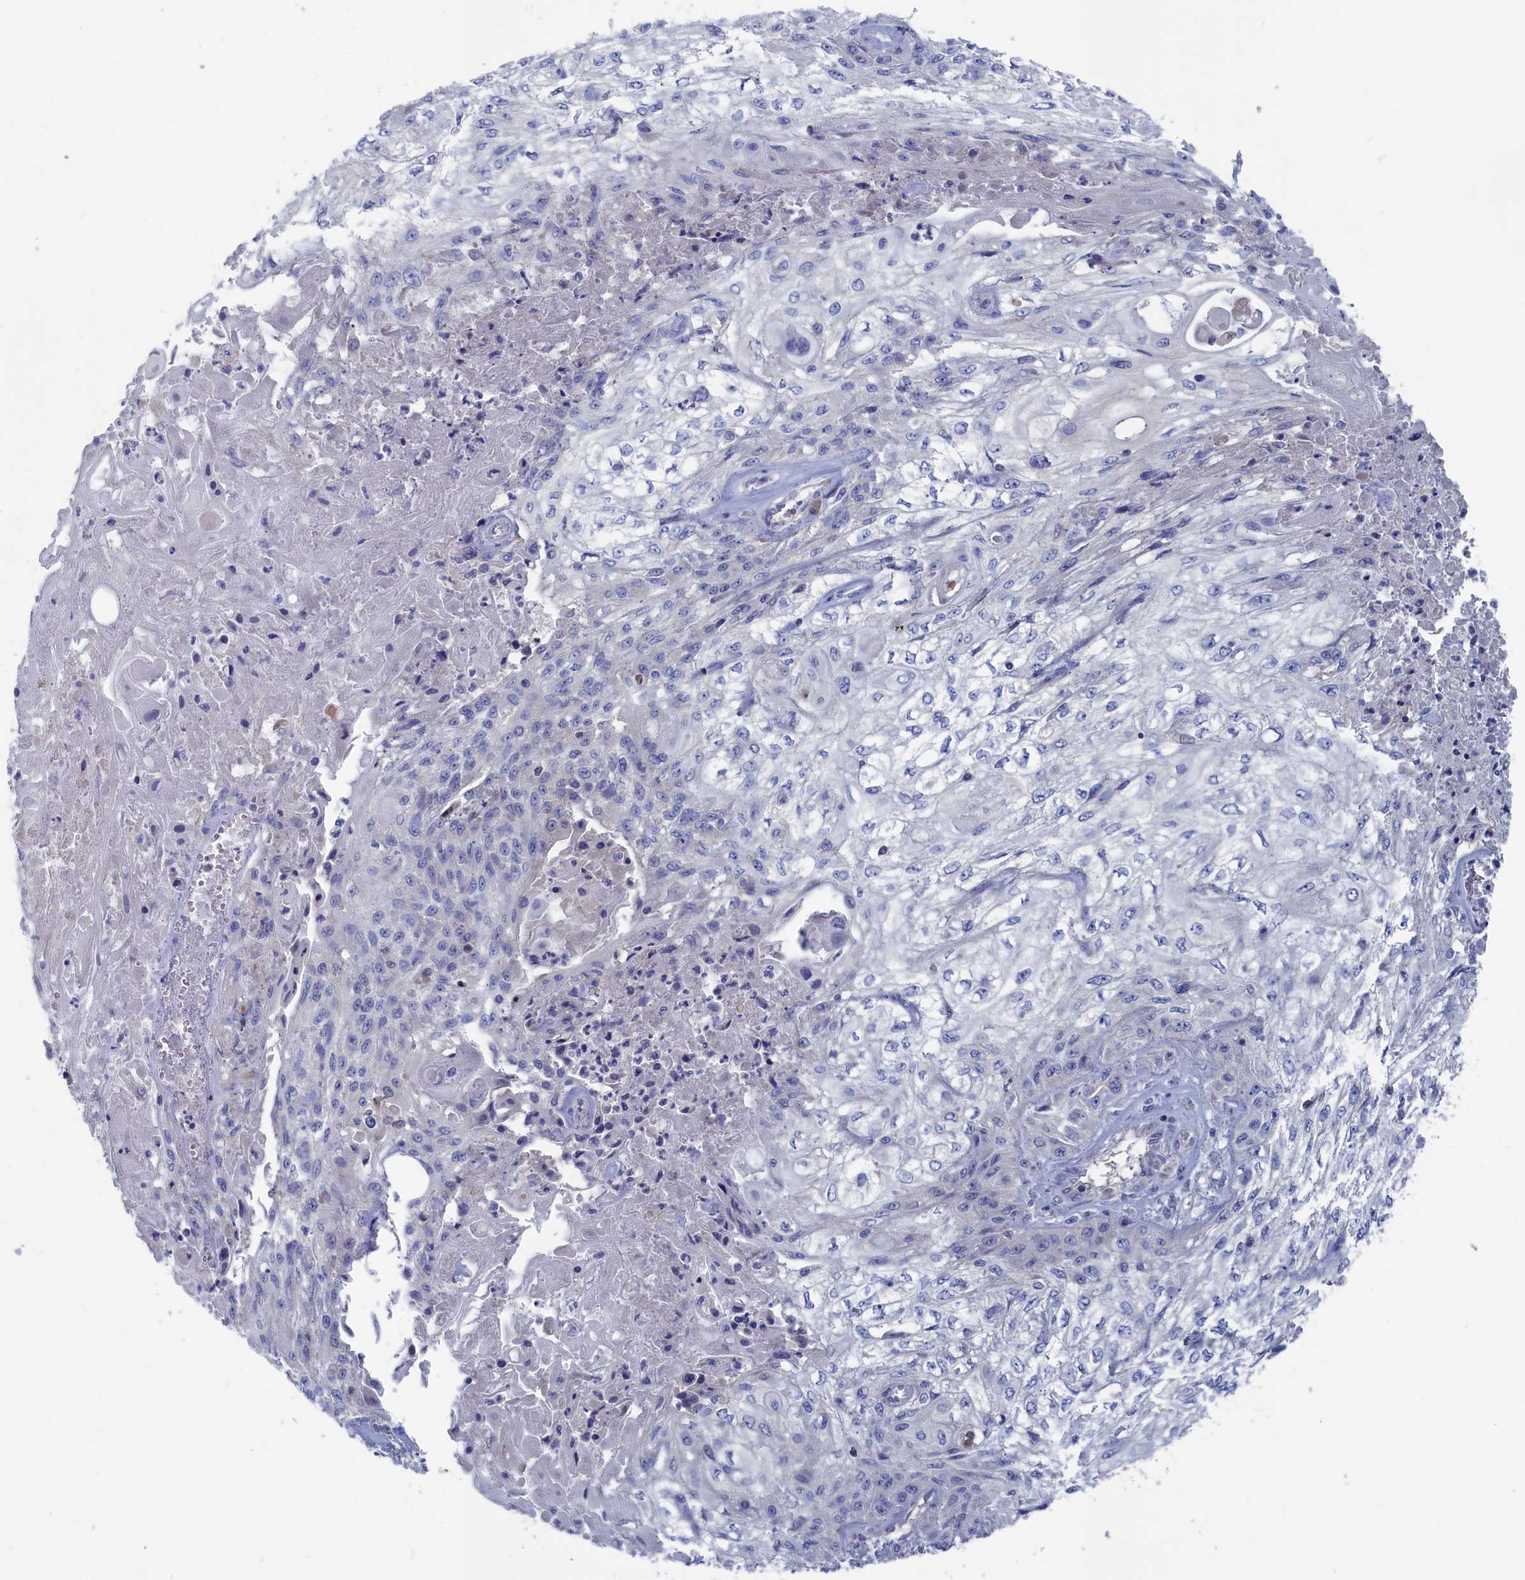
{"staining": {"intensity": "negative", "quantity": "none", "location": "none"}, "tissue": "skin cancer", "cell_type": "Tumor cells", "image_type": "cancer", "snomed": [{"axis": "morphology", "description": "Squamous cell carcinoma, NOS"}, {"axis": "morphology", "description": "Squamous cell carcinoma, metastatic, NOS"}, {"axis": "topography", "description": "Skin"}, {"axis": "topography", "description": "Lymph node"}], "caption": "Skin cancer stained for a protein using IHC reveals no staining tumor cells.", "gene": "CEND1", "patient": {"sex": "male", "age": 75}}